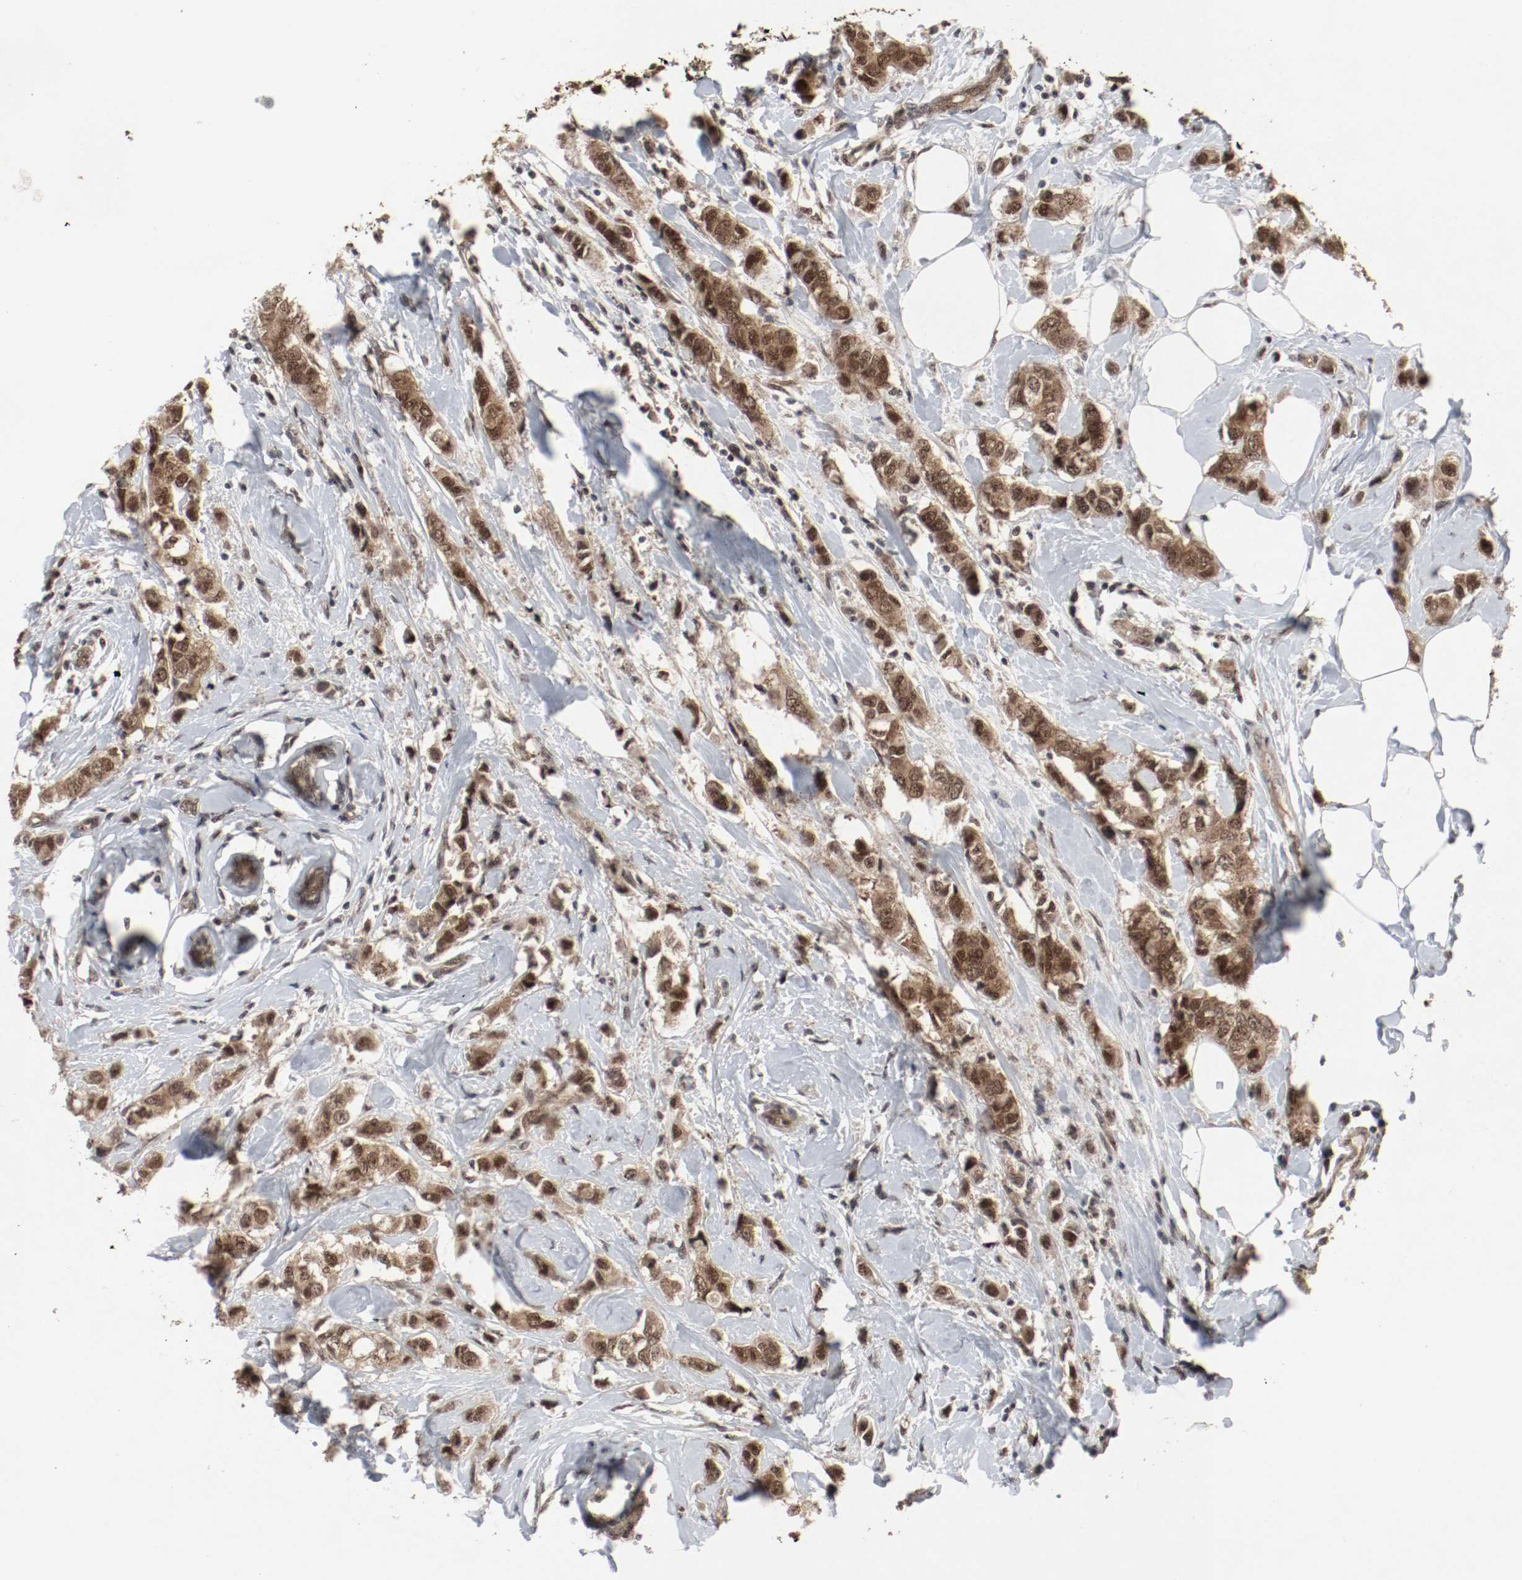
{"staining": {"intensity": "moderate", "quantity": ">75%", "location": "cytoplasmic/membranous,nuclear"}, "tissue": "breast cancer", "cell_type": "Tumor cells", "image_type": "cancer", "snomed": [{"axis": "morphology", "description": "Duct carcinoma"}, {"axis": "topography", "description": "Breast"}], "caption": "This photomicrograph reveals immunohistochemistry staining of human breast cancer (intraductal carcinoma), with medium moderate cytoplasmic/membranous and nuclear positivity in approximately >75% of tumor cells.", "gene": "CSNK2B", "patient": {"sex": "female", "age": 50}}